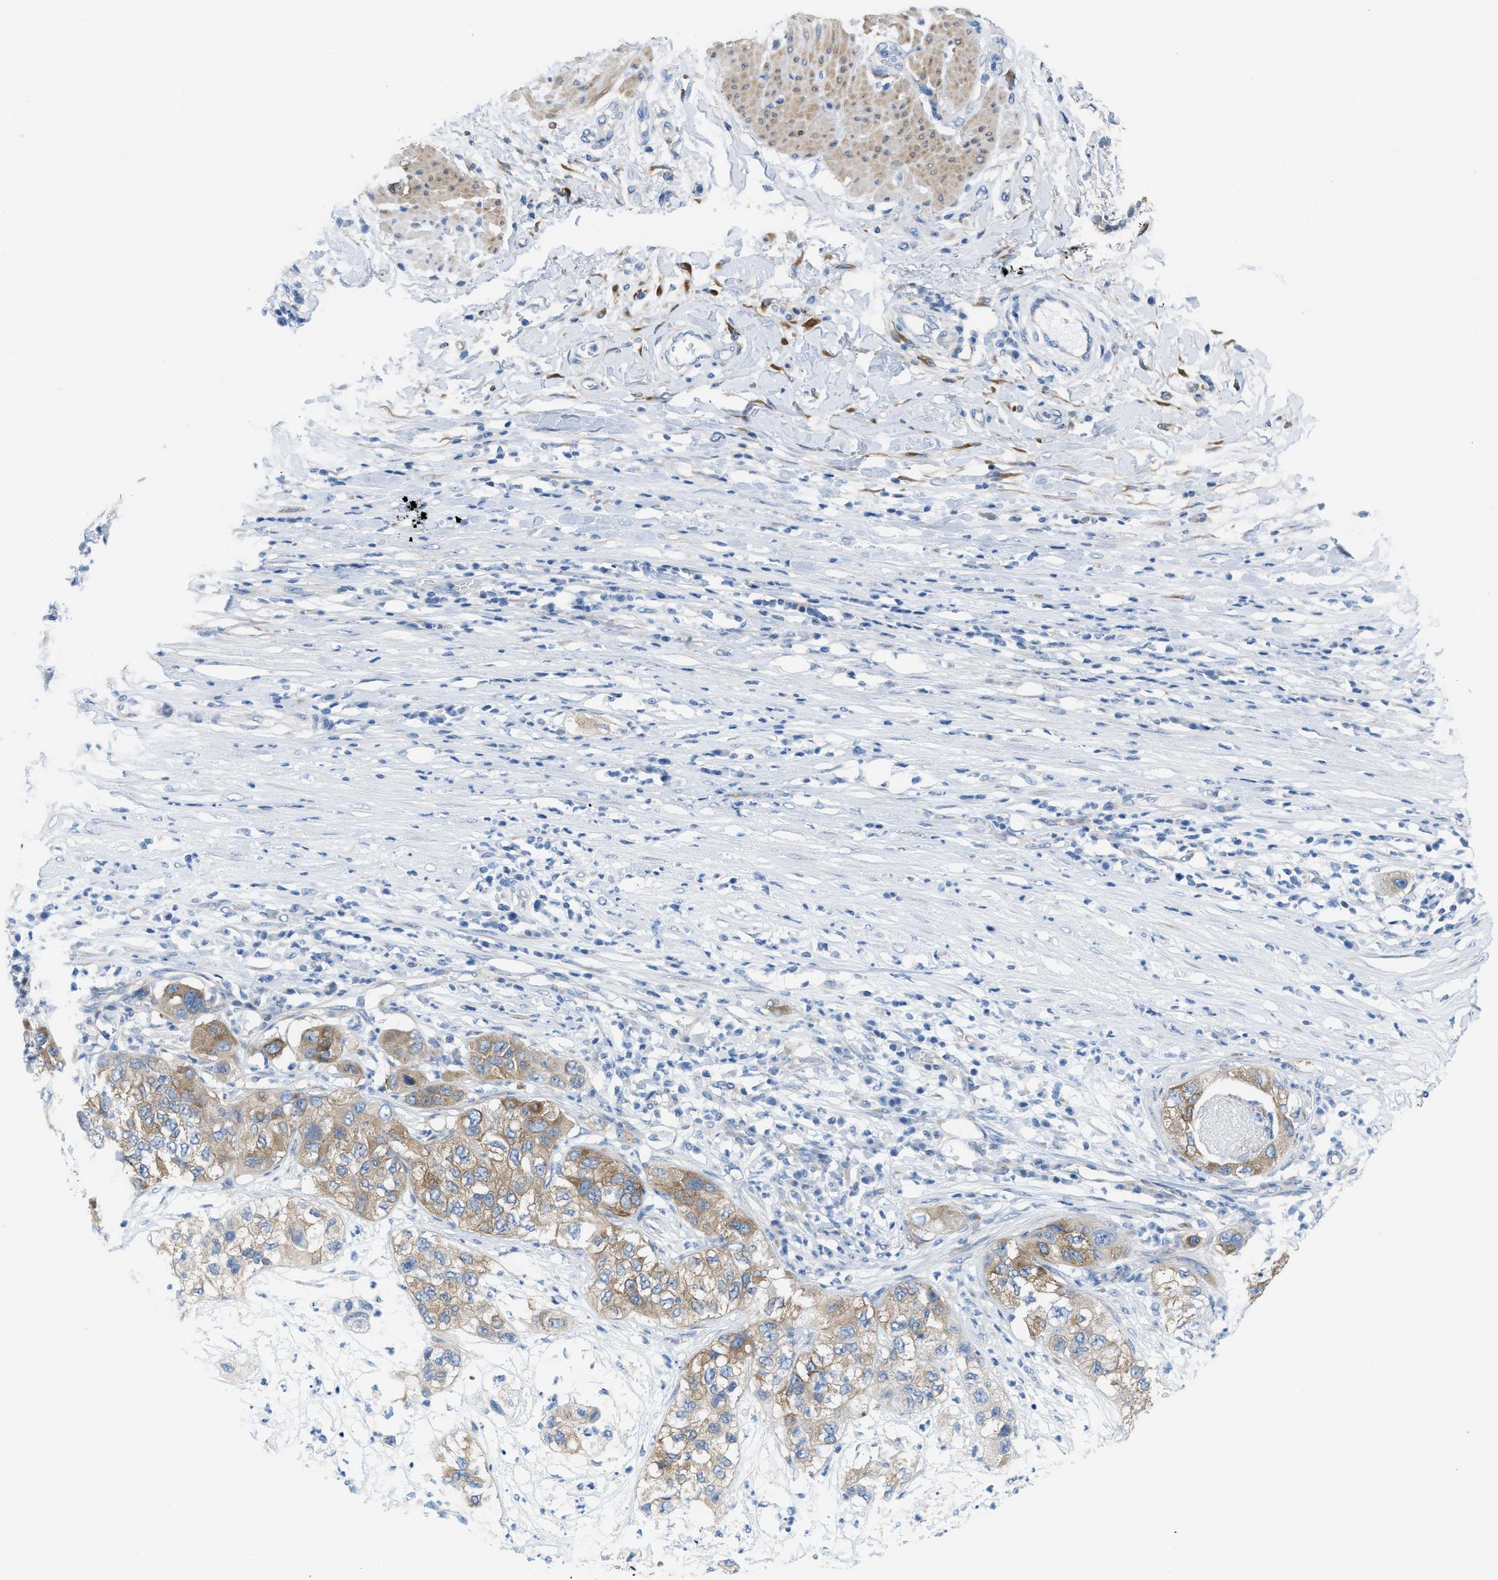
{"staining": {"intensity": "moderate", "quantity": ">75%", "location": "cytoplasmic/membranous"}, "tissue": "pancreatic cancer", "cell_type": "Tumor cells", "image_type": "cancer", "snomed": [{"axis": "morphology", "description": "Adenocarcinoma, NOS"}, {"axis": "topography", "description": "Pancreas"}], "caption": "Pancreatic adenocarcinoma stained with a brown dye demonstrates moderate cytoplasmic/membranous positive staining in approximately >75% of tumor cells.", "gene": "ASGR1", "patient": {"sex": "female", "age": 78}}